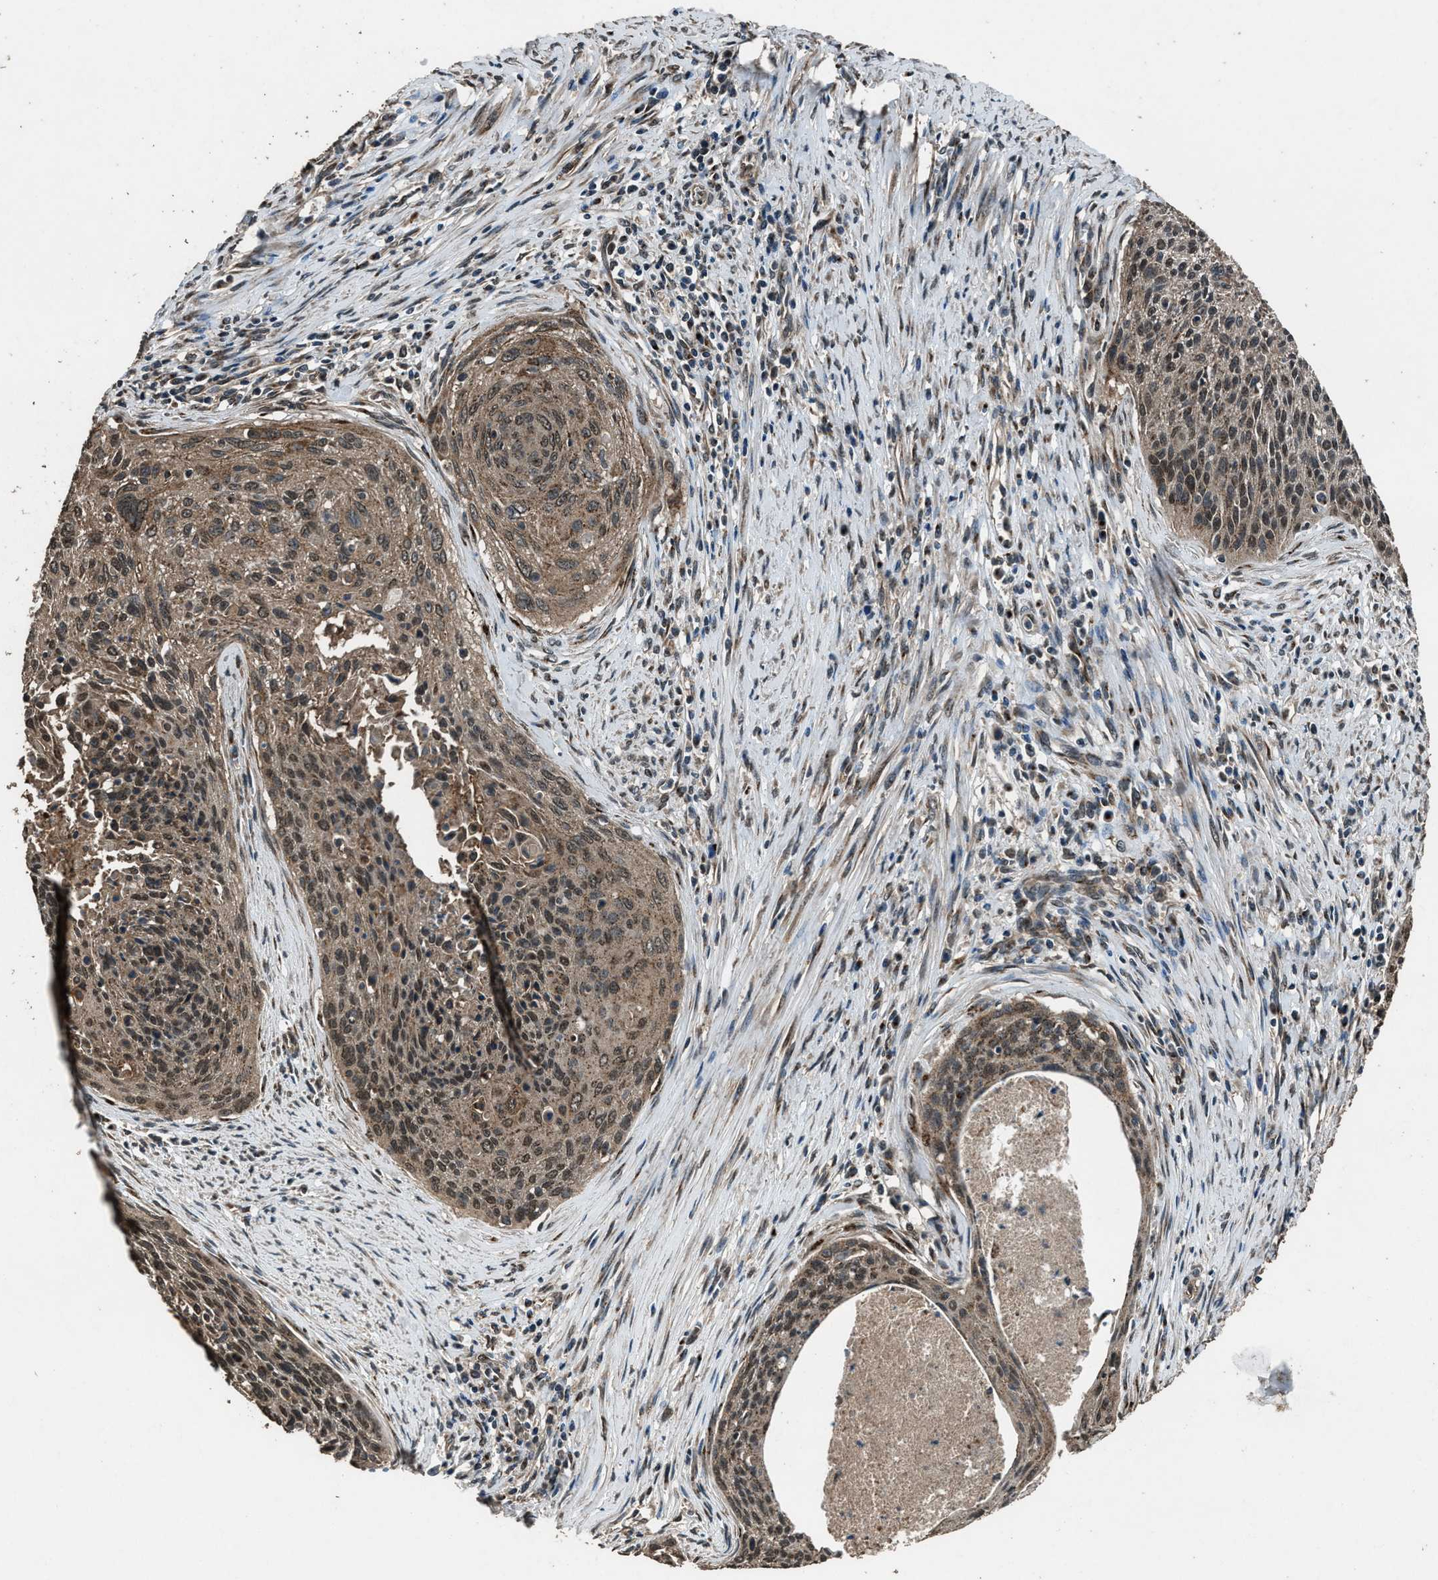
{"staining": {"intensity": "moderate", "quantity": ">75%", "location": "cytoplasmic/membranous"}, "tissue": "cervical cancer", "cell_type": "Tumor cells", "image_type": "cancer", "snomed": [{"axis": "morphology", "description": "Squamous cell carcinoma, NOS"}, {"axis": "topography", "description": "Cervix"}], "caption": "DAB (3,3'-diaminobenzidine) immunohistochemical staining of human cervical cancer displays moderate cytoplasmic/membranous protein positivity in approximately >75% of tumor cells. Using DAB (3,3'-diaminobenzidine) (brown) and hematoxylin (blue) stains, captured at high magnification using brightfield microscopy.", "gene": "SLC38A10", "patient": {"sex": "female", "age": 55}}